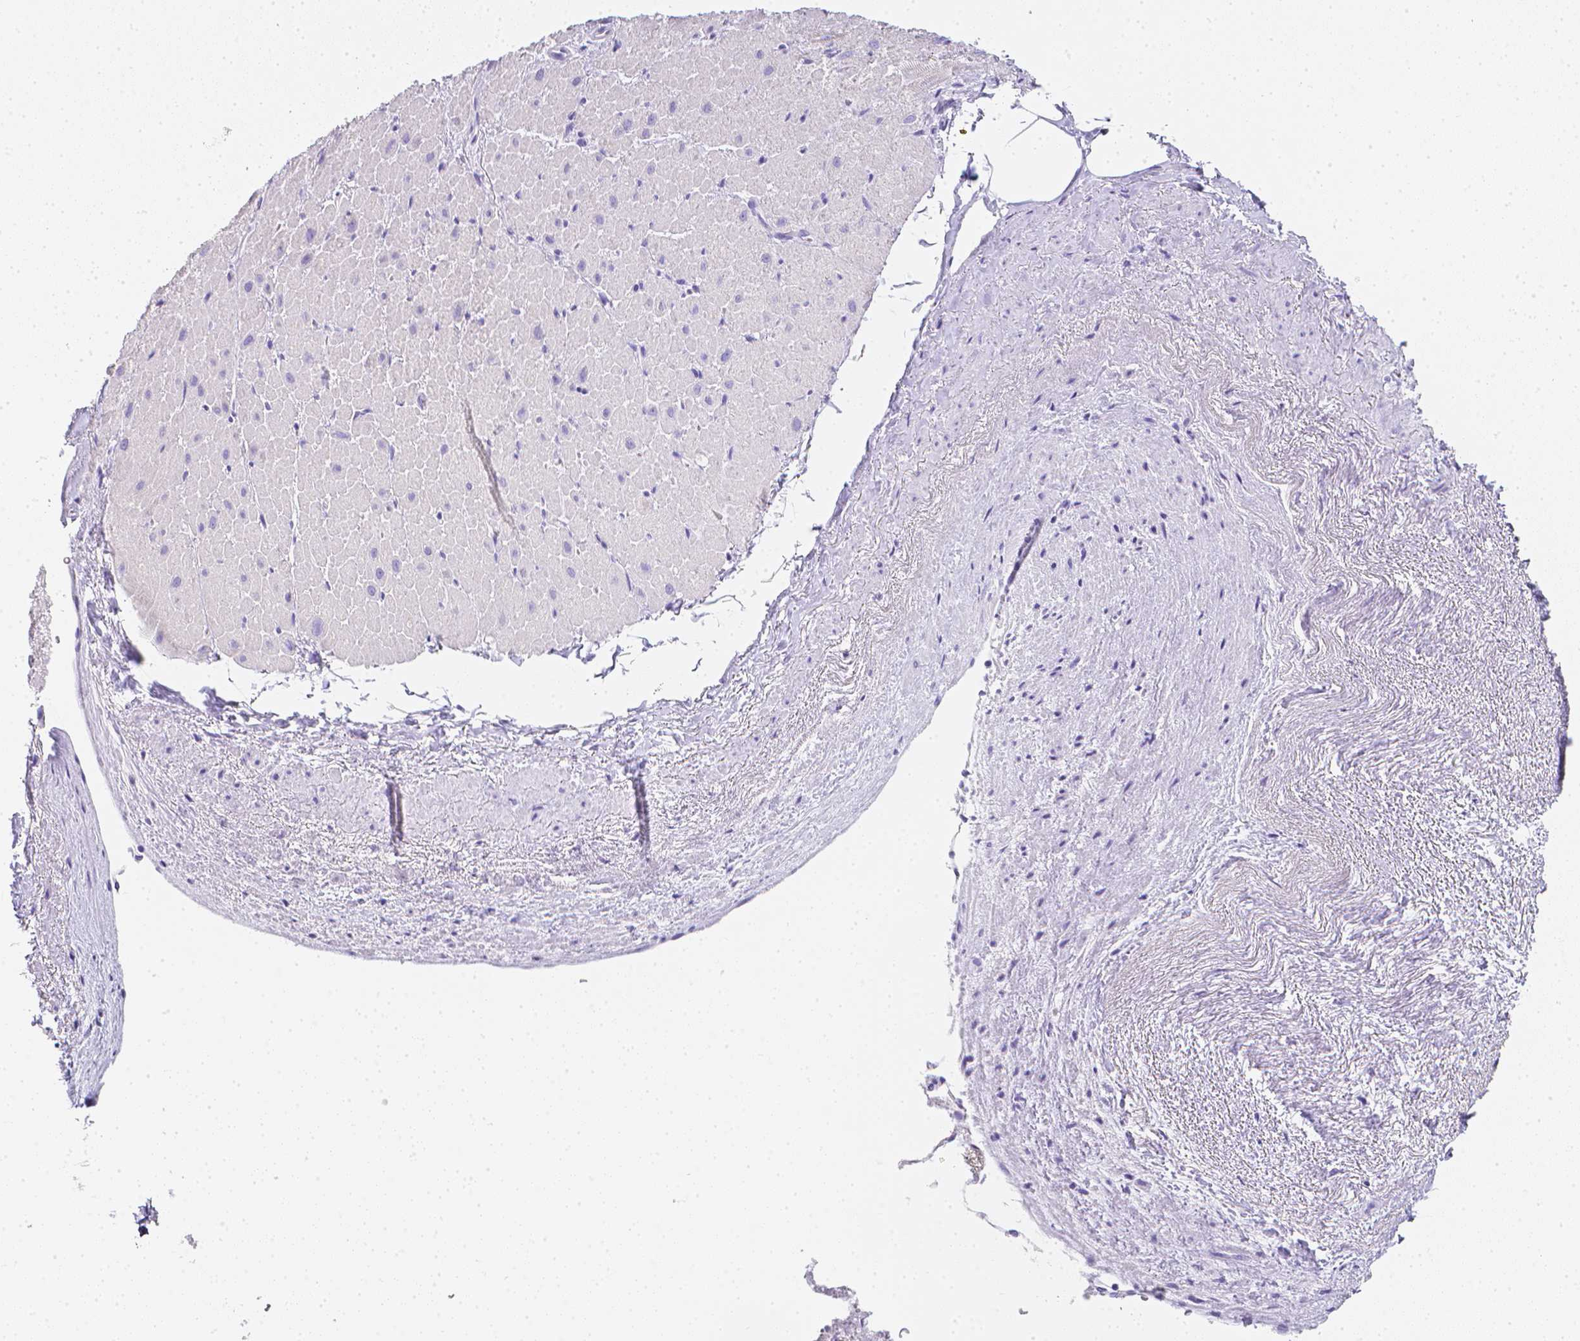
{"staining": {"intensity": "weak", "quantity": "<25%", "location": "cytoplasmic/membranous"}, "tissue": "heart muscle", "cell_type": "Cardiomyocytes", "image_type": "normal", "snomed": [{"axis": "morphology", "description": "Normal tissue, NOS"}, {"axis": "topography", "description": "Heart"}], "caption": "Heart muscle was stained to show a protein in brown. There is no significant staining in cardiomyocytes. (Brightfield microscopy of DAB (3,3'-diaminobenzidine) immunohistochemistry (IHC) at high magnification).", "gene": "LGALS4", "patient": {"sex": "male", "age": 62}}